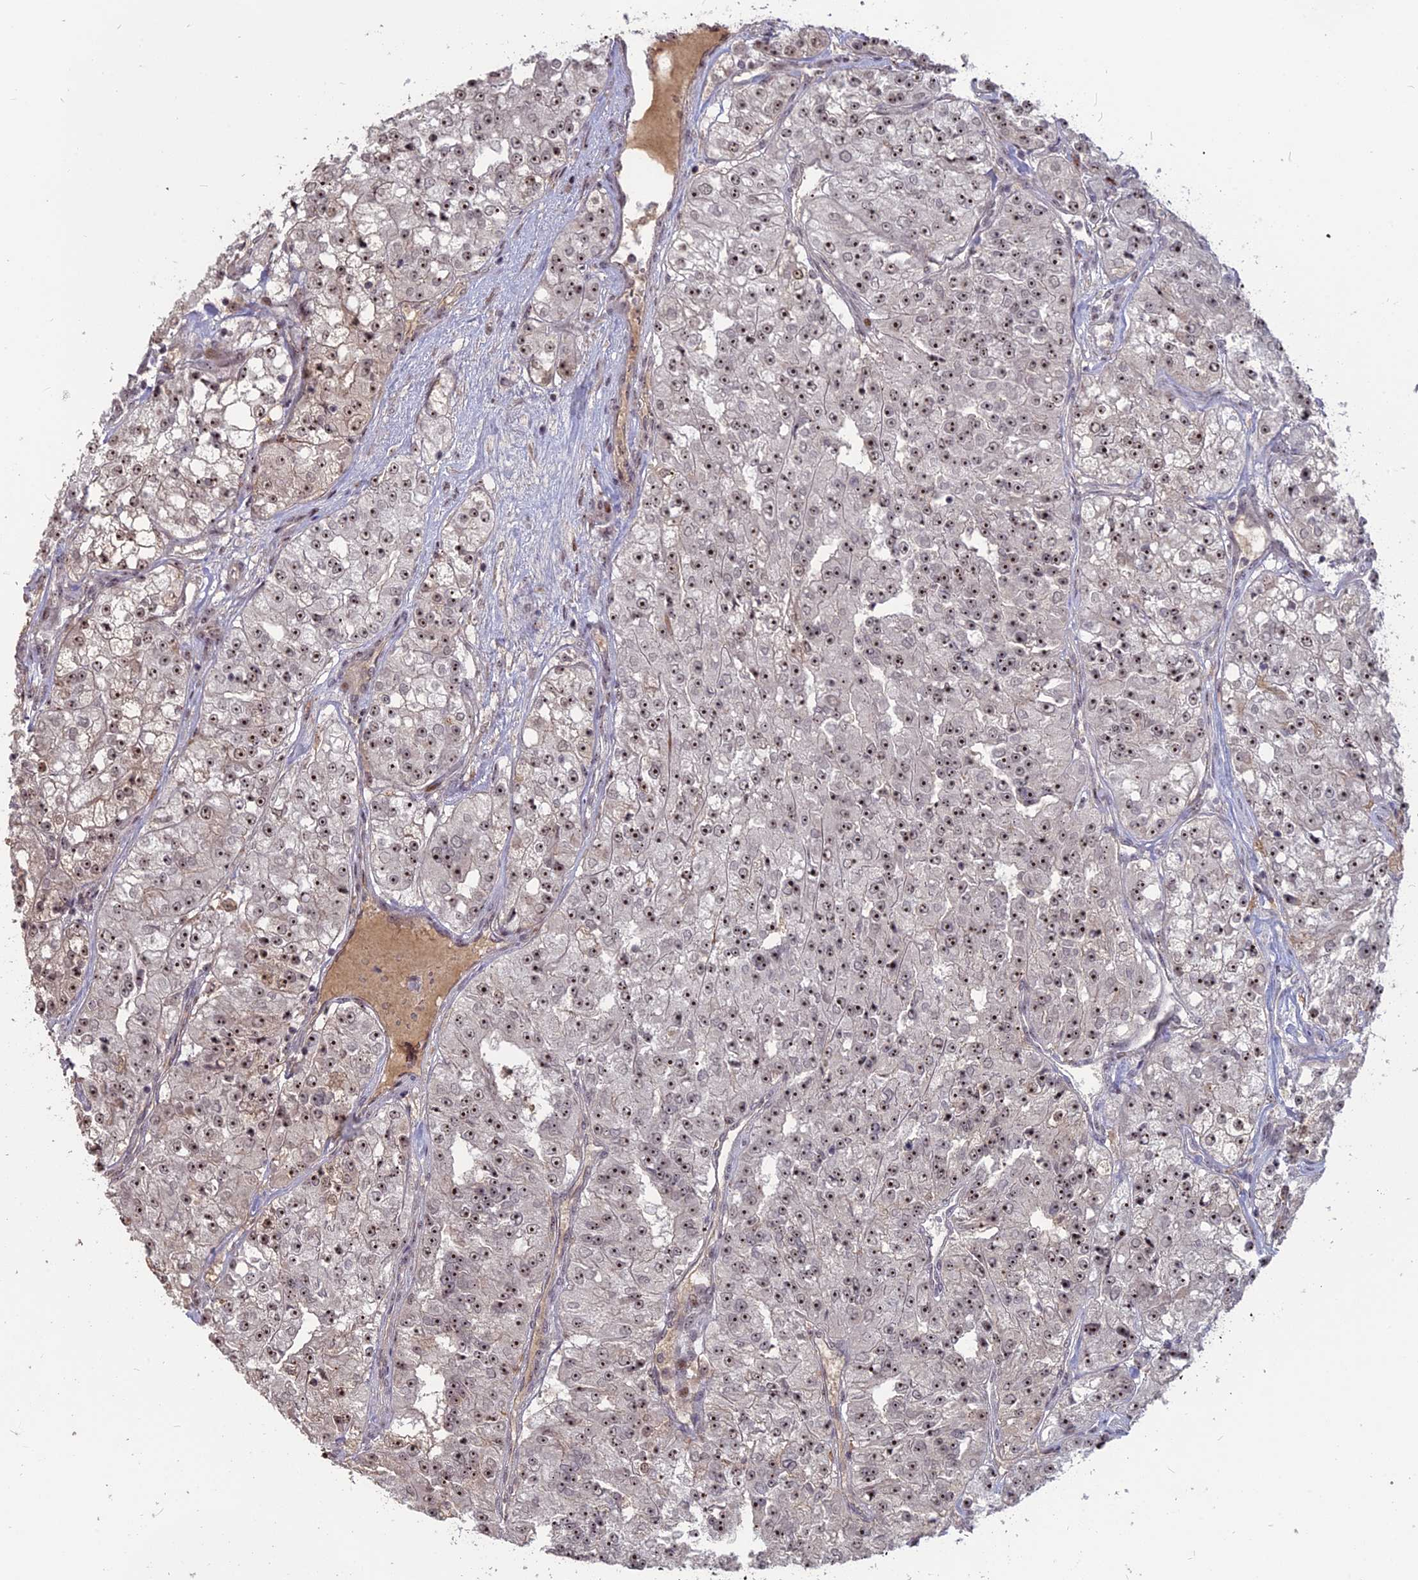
{"staining": {"intensity": "strong", "quantity": ">75%", "location": "nuclear"}, "tissue": "renal cancer", "cell_type": "Tumor cells", "image_type": "cancer", "snomed": [{"axis": "morphology", "description": "Adenocarcinoma, NOS"}, {"axis": "topography", "description": "Kidney"}], "caption": "A high-resolution micrograph shows immunohistochemistry staining of adenocarcinoma (renal), which exhibits strong nuclear staining in approximately >75% of tumor cells. The staining was performed using DAB, with brown indicating positive protein expression. Nuclei are stained blue with hematoxylin.", "gene": "FAM131A", "patient": {"sex": "female", "age": 63}}